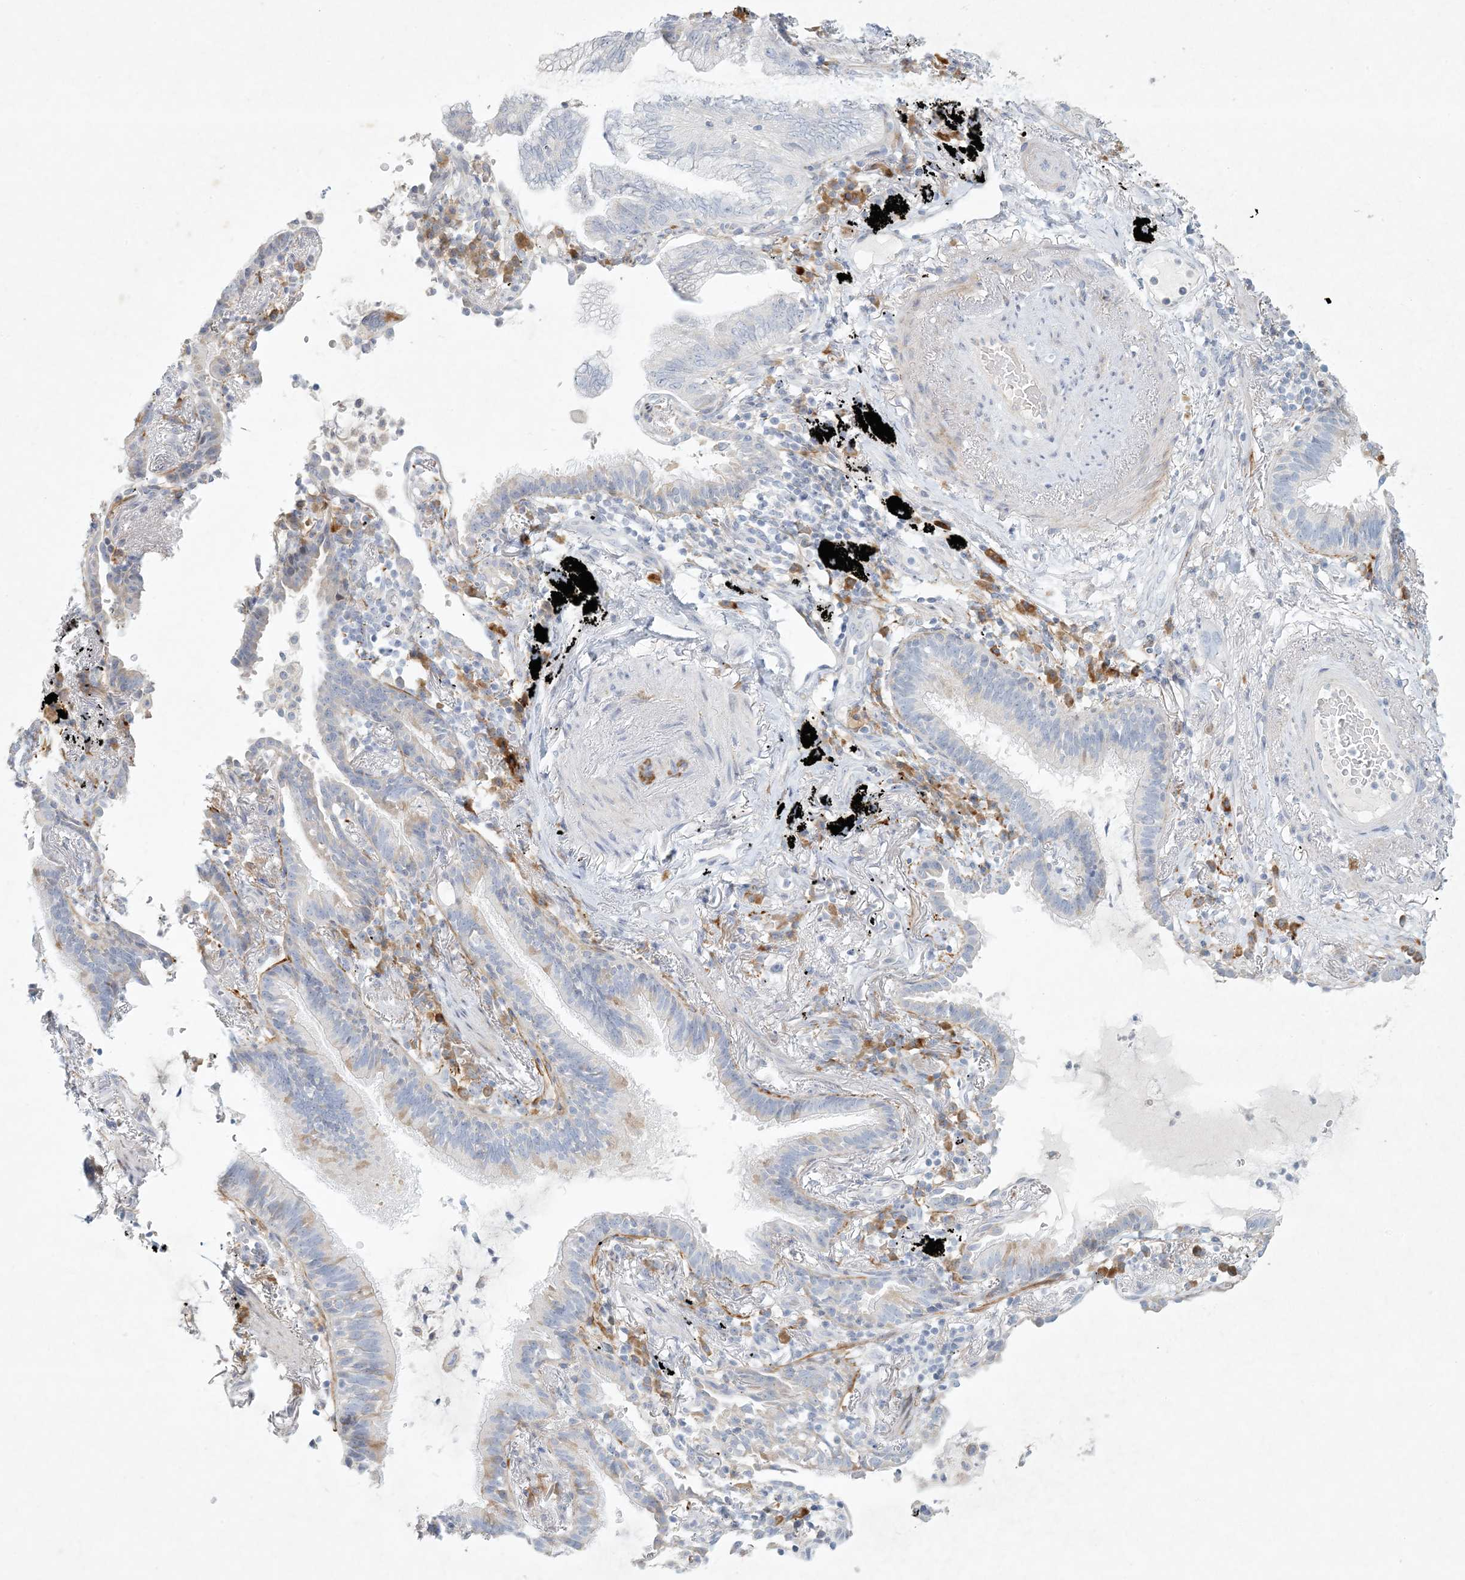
{"staining": {"intensity": "negative", "quantity": "none", "location": "none"}, "tissue": "lung cancer", "cell_type": "Tumor cells", "image_type": "cancer", "snomed": [{"axis": "morphology", "description": "Adenocarcinoma, NOS"}, {"axis": "topography", "description": "Lung"}], "caption": "Tumor cells are negative for protein expression in human lung cancer (adenocarcinoma).", "gene": "ZNF385D", "patient": {"sex": "female", "age": 70}}